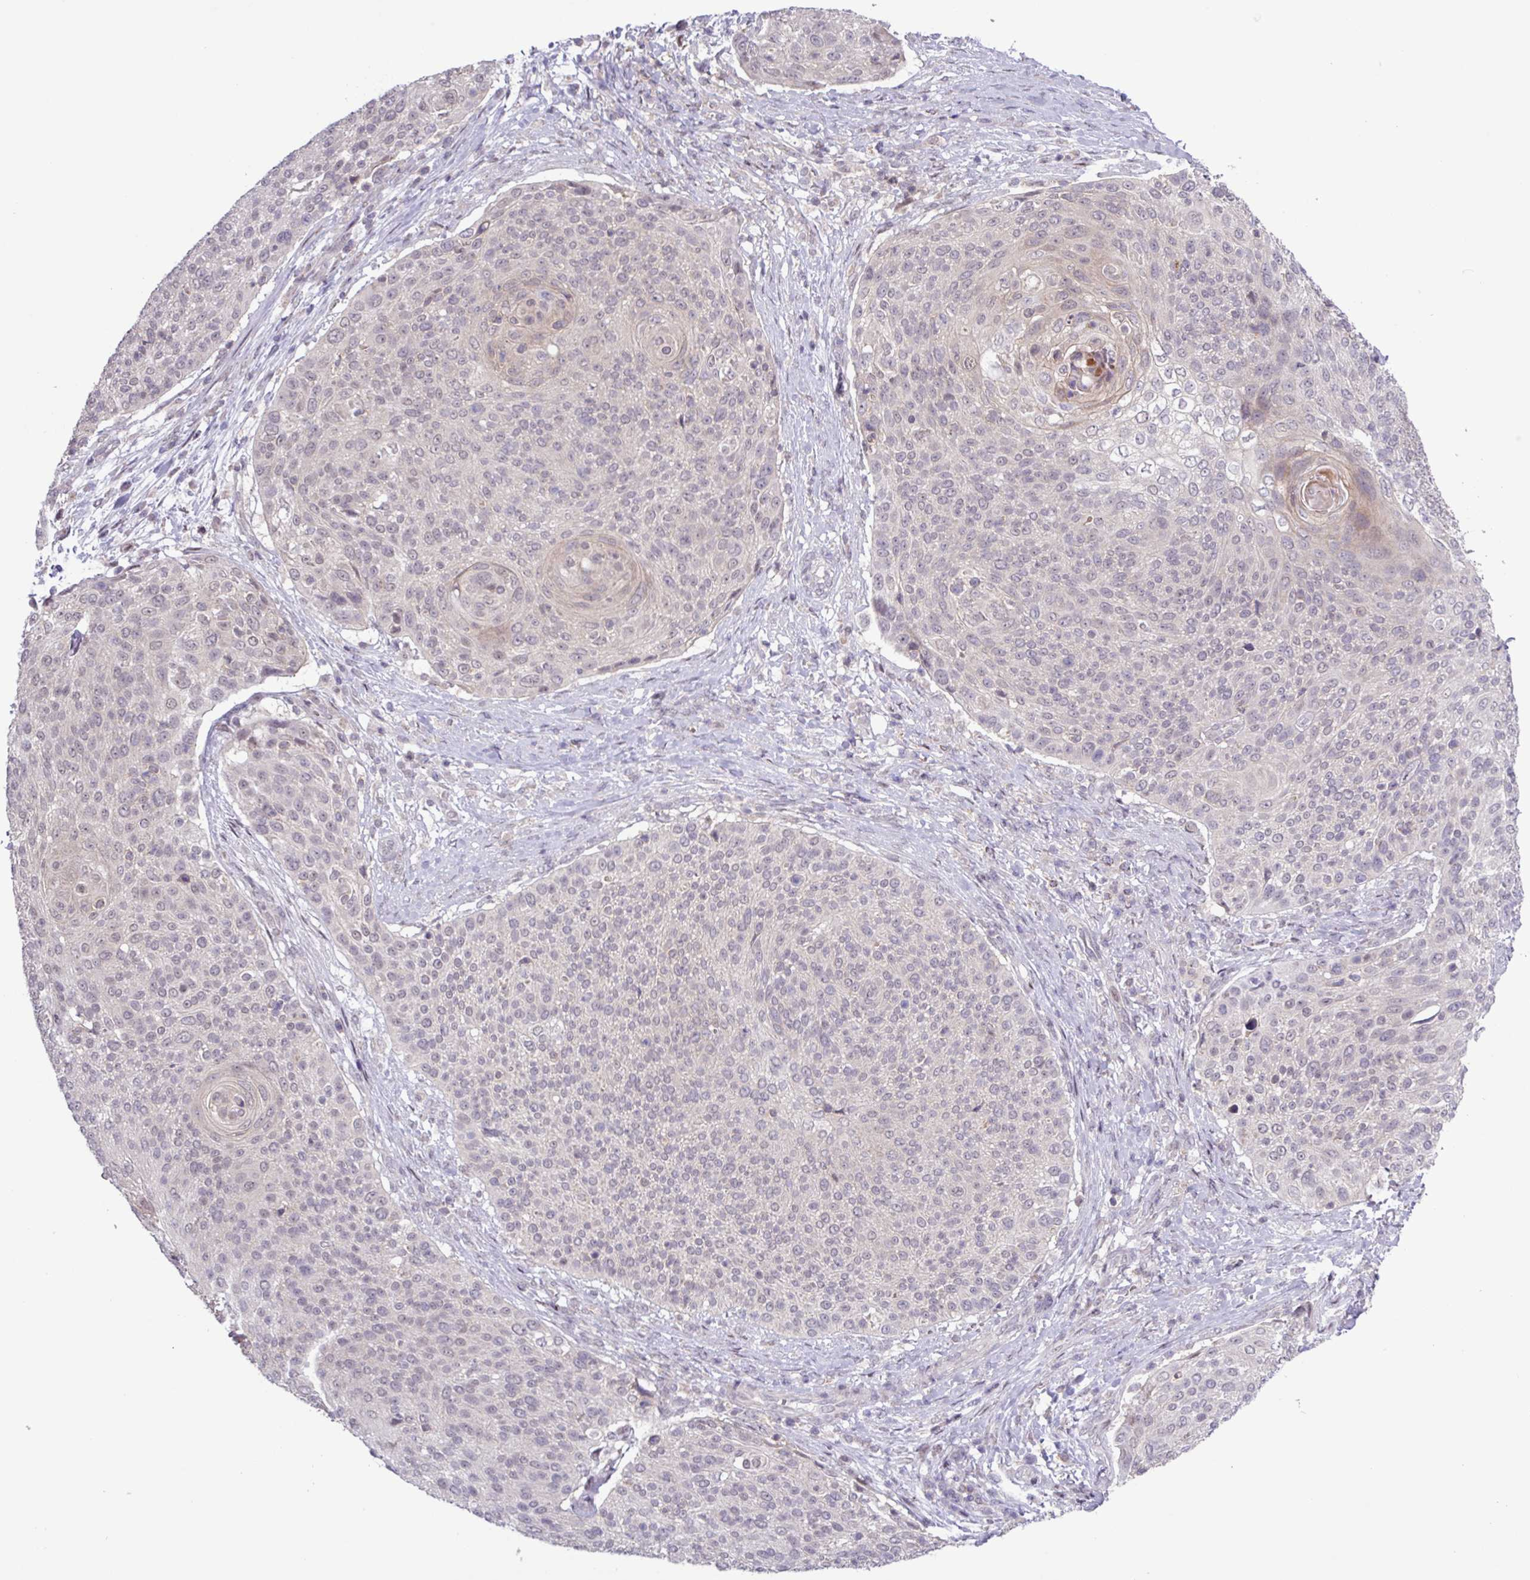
{"staining": {"intensity": "weak", "quantity": "<25%", "location": "nuclear"}, "tissue": "cervical cancer", "cell_type": "Tumor cells", "image_type": "cancer", "snomed": [{"axis": "morphology", "description": "Squamous cell carcinoma, NOS"}, {"axis": "topography", "description": "Cervix"}], "caption": "The photomicrograph displays no significant staining in tumor cells of cervical cancer (squamous cell carcinoma).", "gene": "RTL3", "patient": {"sex": "female", "age": 31}}